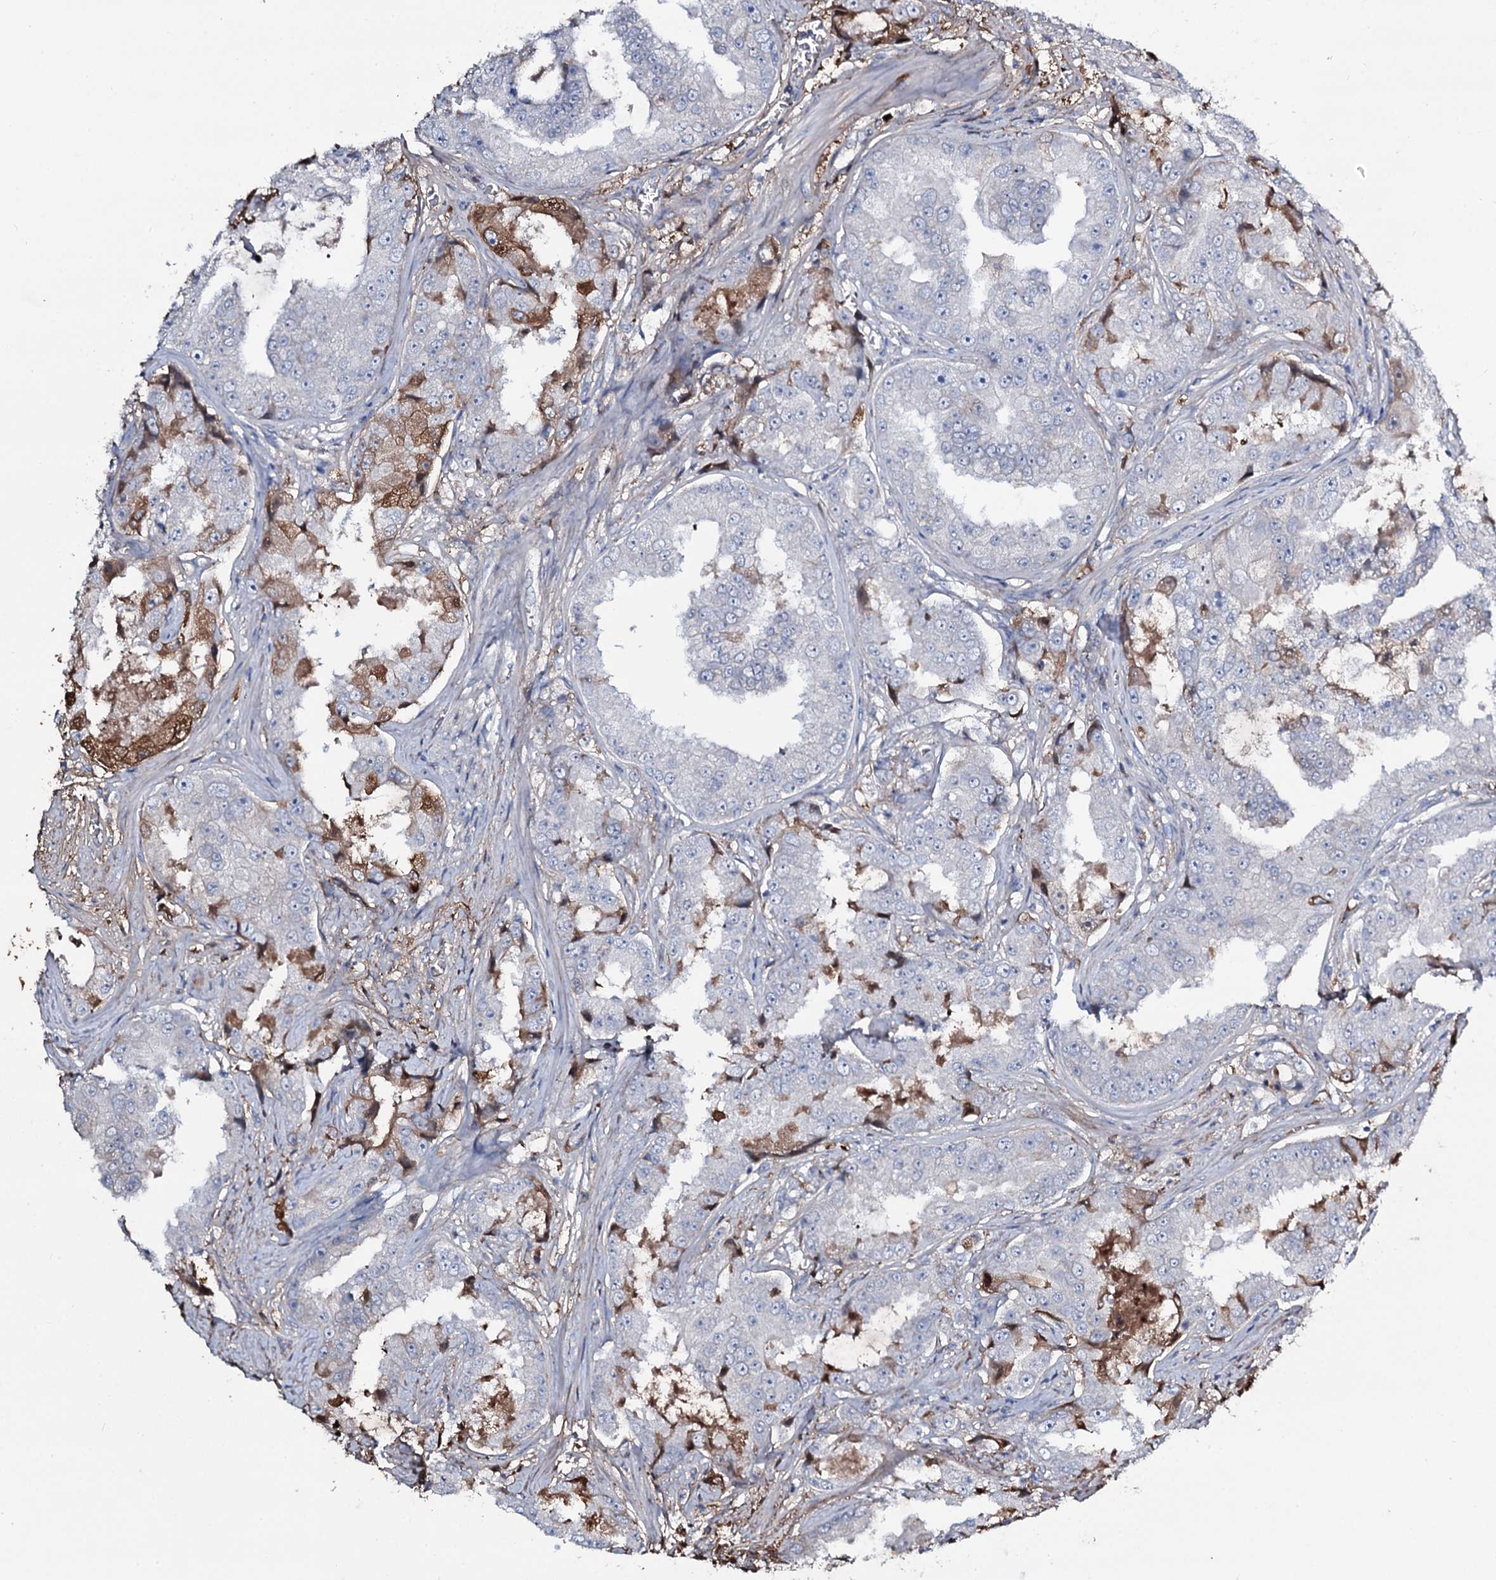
{"staining": {"intensity": "moderate", "quantity": "<25%", "location": "cytoplasmic/membranous"}, "tissue": "prostate cancer", "cell_type": "Tumor cells", "image_type": "cancer", "snomed": [{"axis": "morphology", "description": "Adenocarcinoma, High grade"}, {"axis": "topography", "description": "Prostate"}], "caption": "Protein staining of prostate adenocarcinoma (high-grade) tissue demonstrates moderate cytoplasmic/membranous positivity in approximately <25% of tumor cells. The staining was performed using DAB to visualize the protein expression in brown, while the nuclei were stained in blue with hematoxylin (Magnification: 20x).", "gene": "EDN1", "patient": {"sex": "male", "age": 73}}